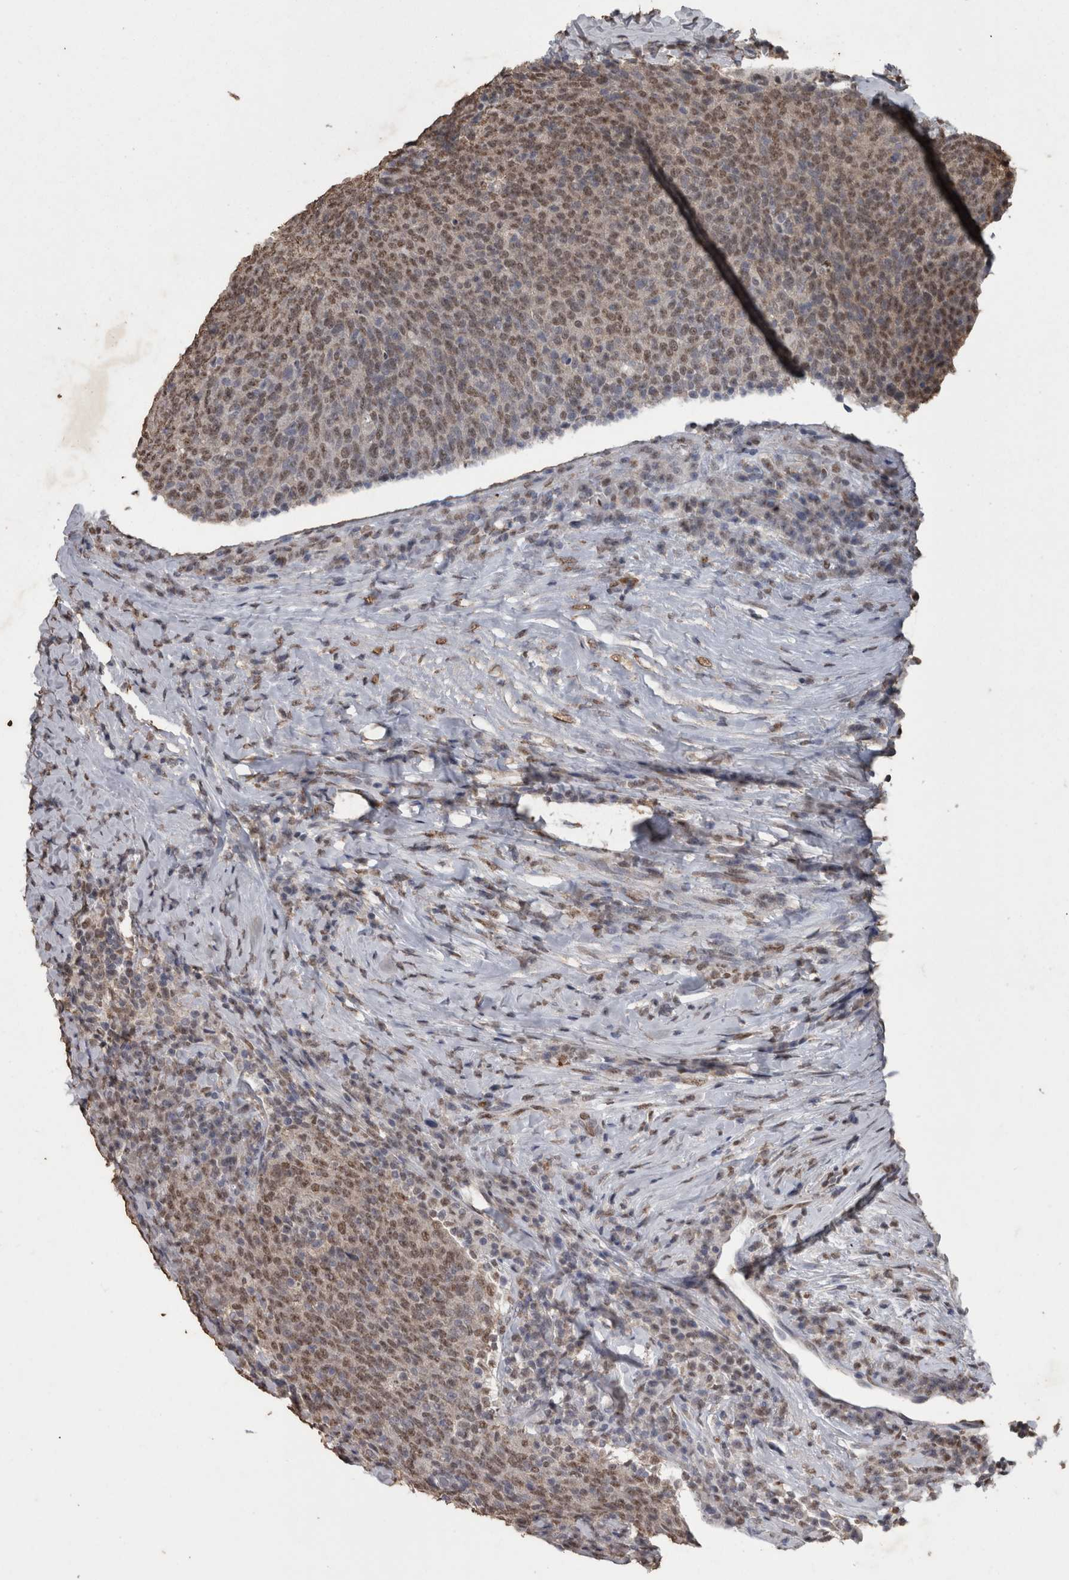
{"staining": {"intensity": "weak", "quantity": ">75%", "location": "nuclear"}, "tissue": "head and neck cancer", "cell_type": "Tumor cells", "image_type": "cancer", "snomed": [{"axis": "morphology", "description": "Squamous cell carcinoma, NOS"}, {"axis": "morphology", "description": "Squamous cell carcinoma, metastatic, NOS"}, {"axis": "topography", "description": "Lymph node"}, {"axis": "topography", "description": "Head-Neck"}], "caption": "A micrograph showing weak nuclear staining in approximately >75% of tumor cells in head and neck squamous cell carcinoma, as visualized by brown immunohistochemical staining.", "gene": "SMAD7", "patient": {"sex": "male", "age": 62}}